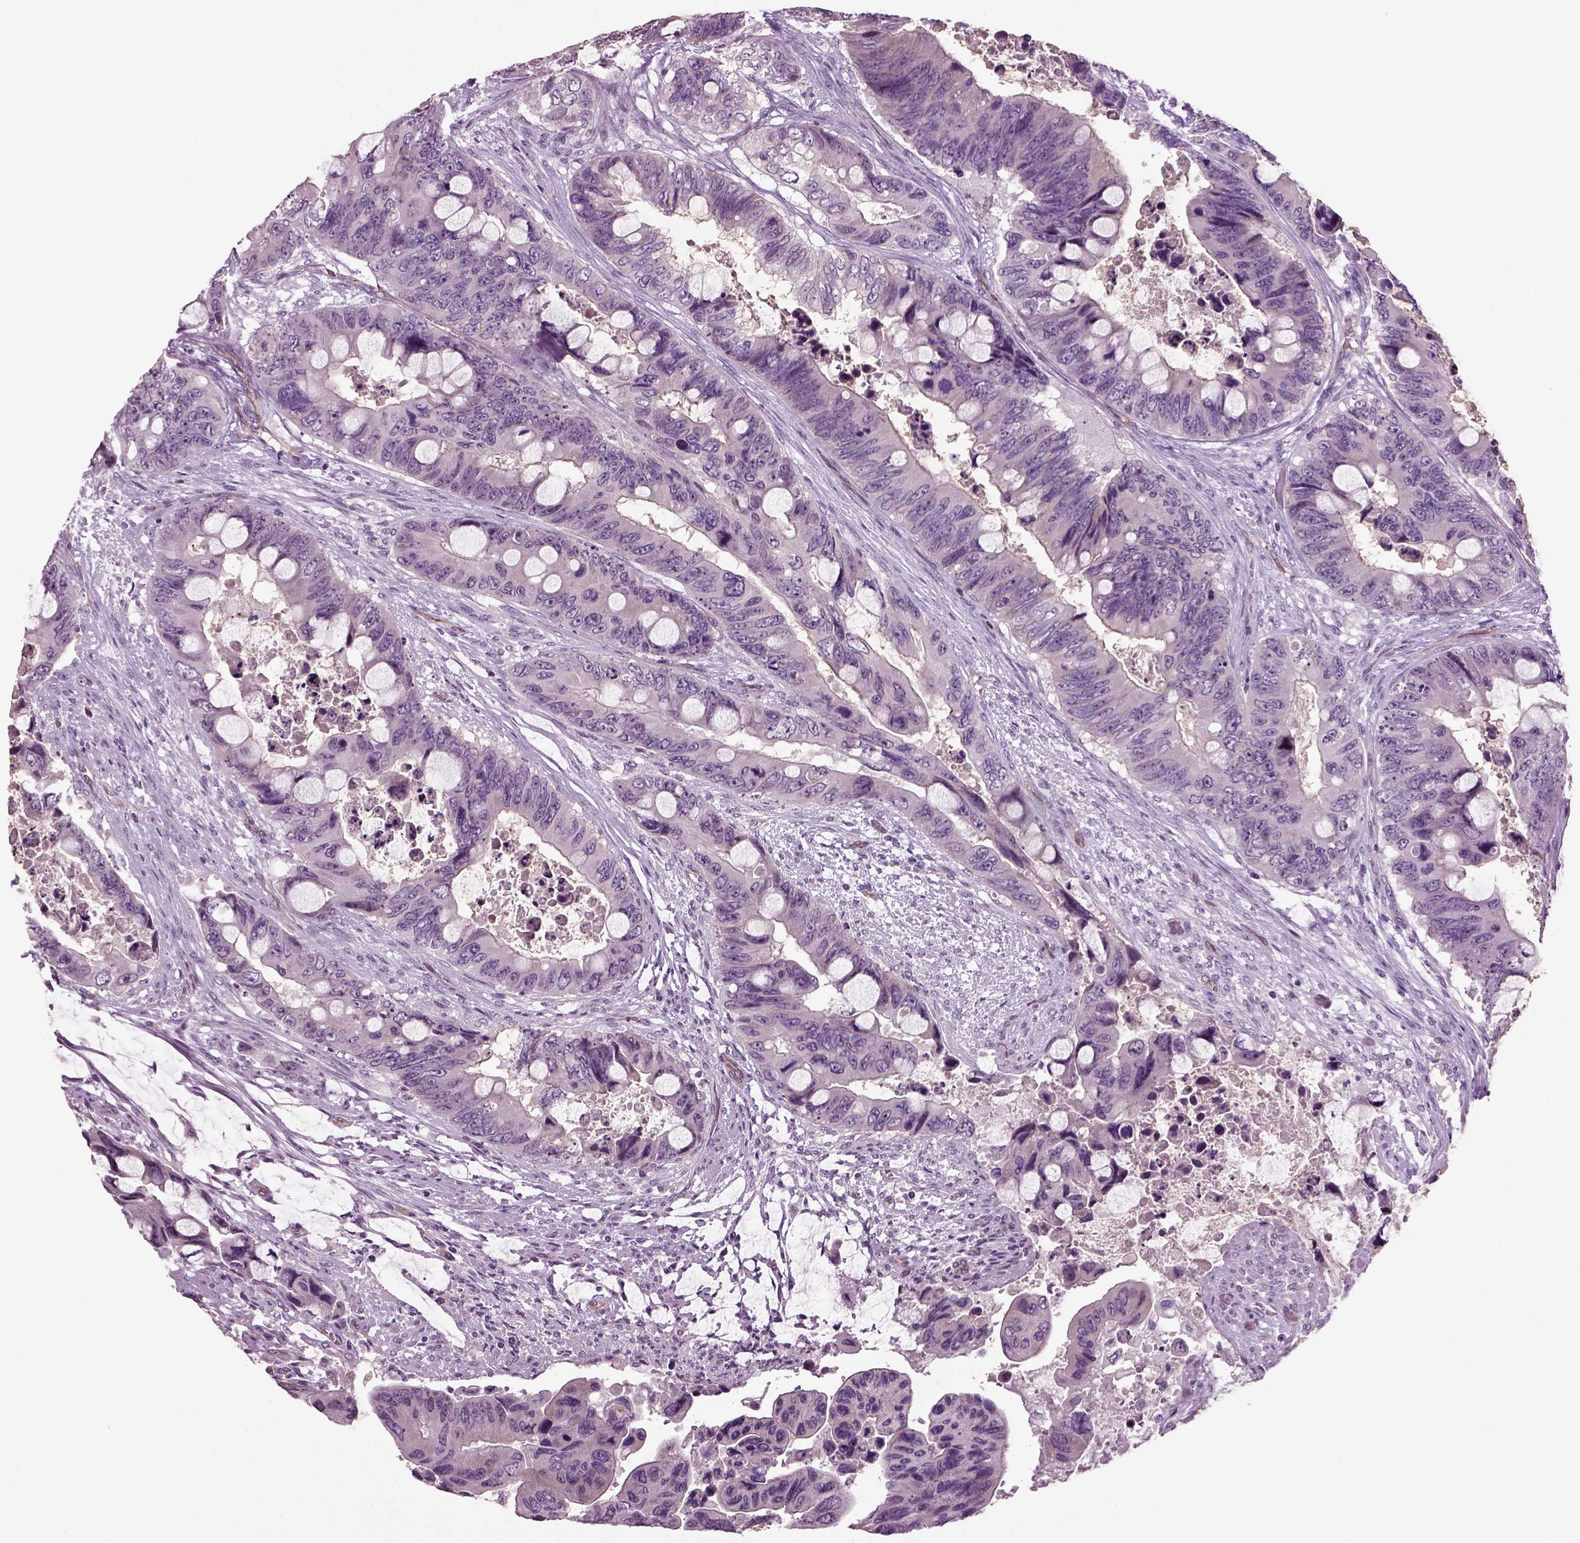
{"staining": {"intensity": "negative", "quantity": "none", "location": "none"}, "tissue": "colorectal cancer", "cell_type": "Tumor cells", "image_type": "cancer", "snomed": [{"axis": "morphology", "description": "Adenocarcinoma, NOS"}, {"axis": "topography", "description": "Rectum"}], "caption": "IHC of colorectal cancer (adenocarcinoma) shows no expression in tumor cells. The staining is performed using DAB (3,3'-diaminobenzidine) brown chromogen with nuclei counter-stained in using hematoxylin.", "gene": "COL9A2", "patient": {"sex": "male", "age": 63}}